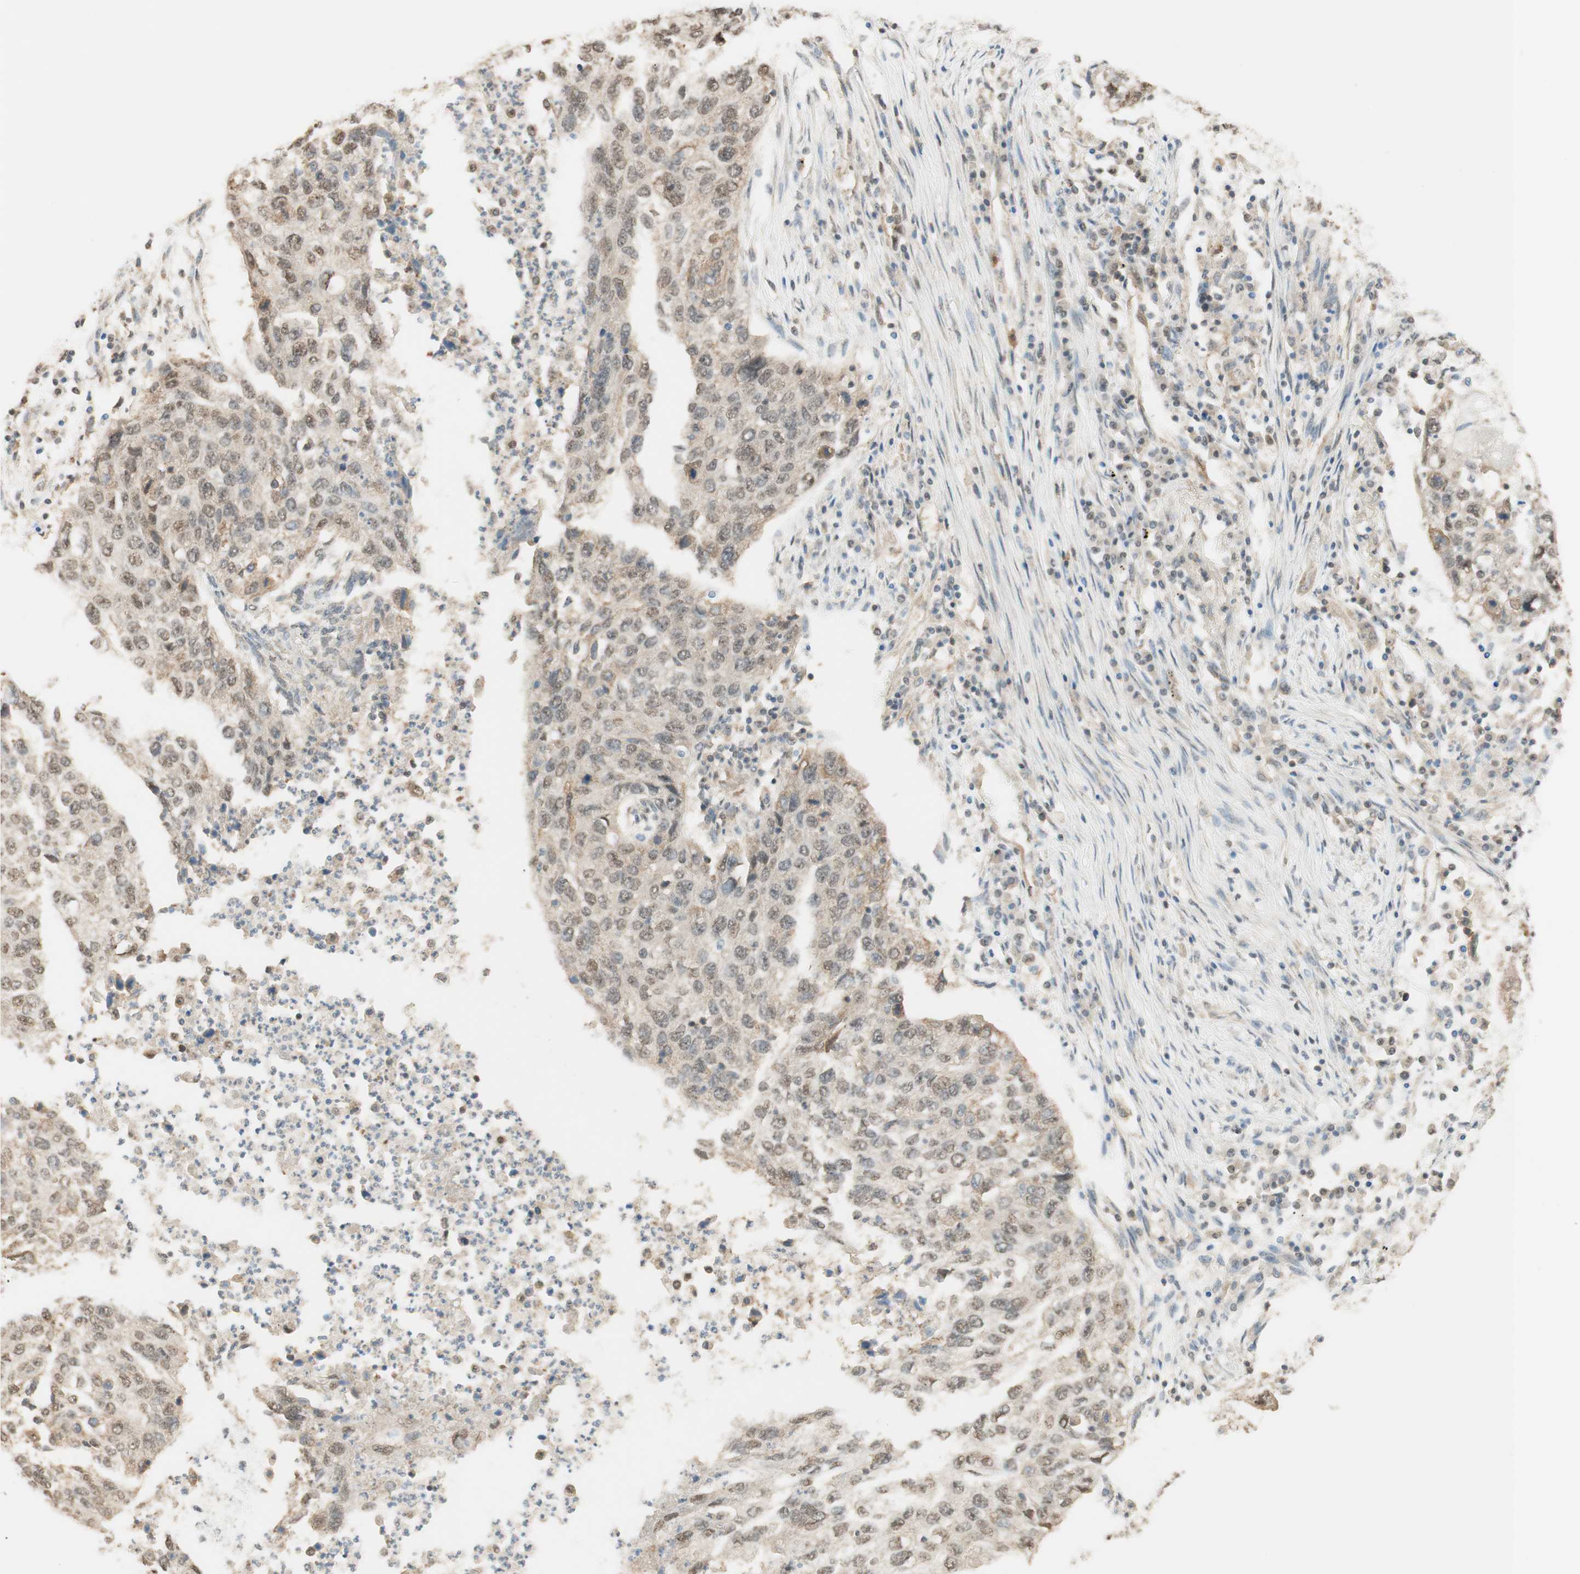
{"staining": {"intensity": "weak", "quantity": ">75%", "location": "cytoplasmic/membranous,nuclear"}, "tissue": "lung cancer", "cell_type": "Tumor cells", "image_type": "cancer", "snomed": [{"axis": "morphology", "description": "Squamous cell carcinoma, NOS"}, {"axis": "topography", "description": "Lung"}], "caption": "IHC (DAB (3,3'-diaminobenzidine)) staining of lung squamous cell carcinoma demonstrates weak cytoplasmic/membranous and nuclear protein positivity in approximately >75% of tumor cells.", "gene": "SPINT2", "patient": {"sex": "female", "age": 63}}